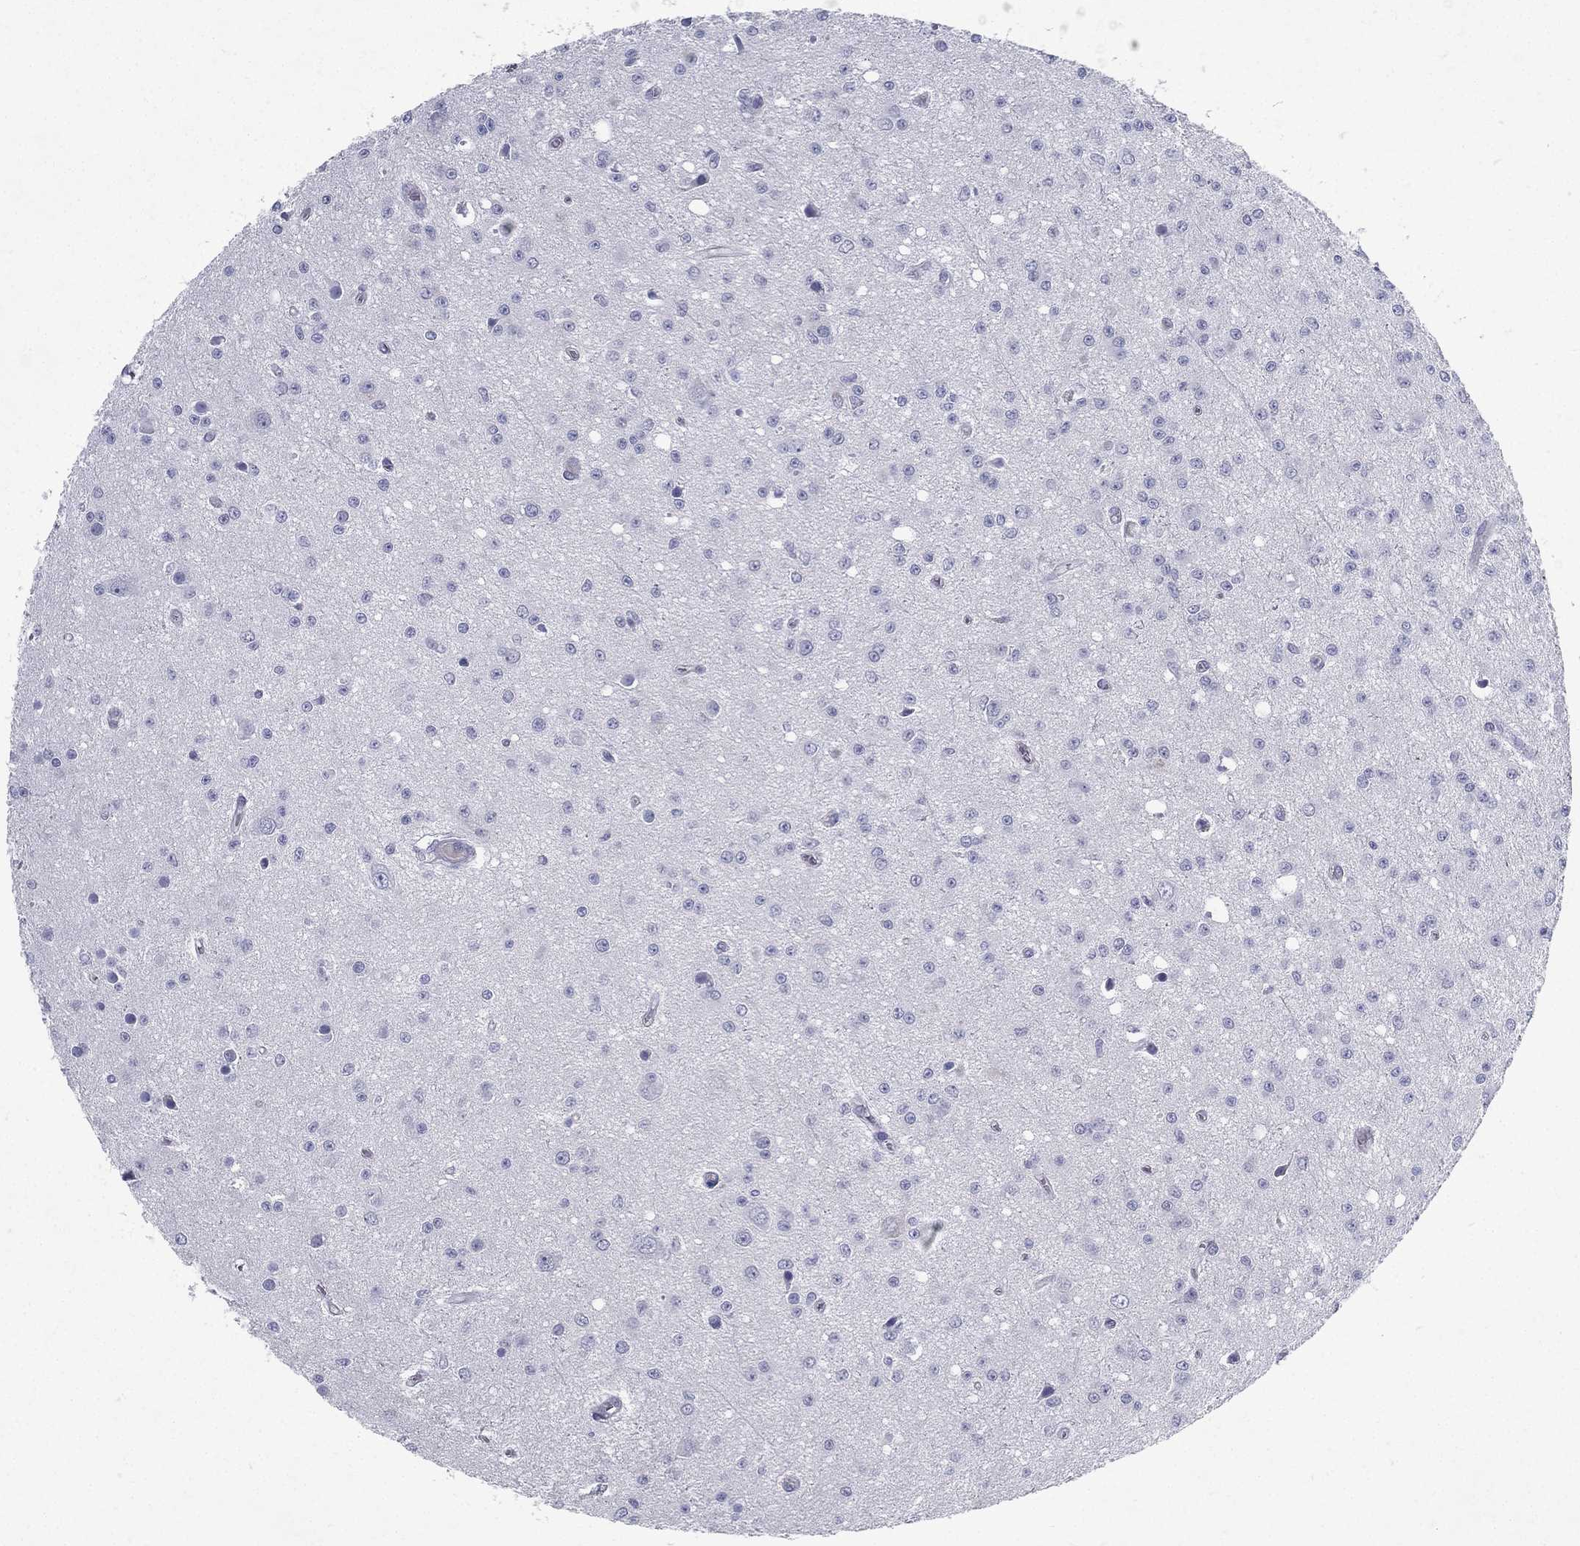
{"staining": {"intensity": "negative", "quantity": "none", "location": "none"}, "tissue": "glioma", "cell_type": "Tumor cells", "image_type": "cancer", "snomed": [{"axis": "morphology", "description": "Glioma, malignant, Low grade"}, {"axis": "topography", "description": "Brain"}], "caption": "DAB immunohistochemical staining of human glioma shows no significant staining in tumor cells.", "gene": "RGS13", "patient": {"sex": "female", "age": 45}}